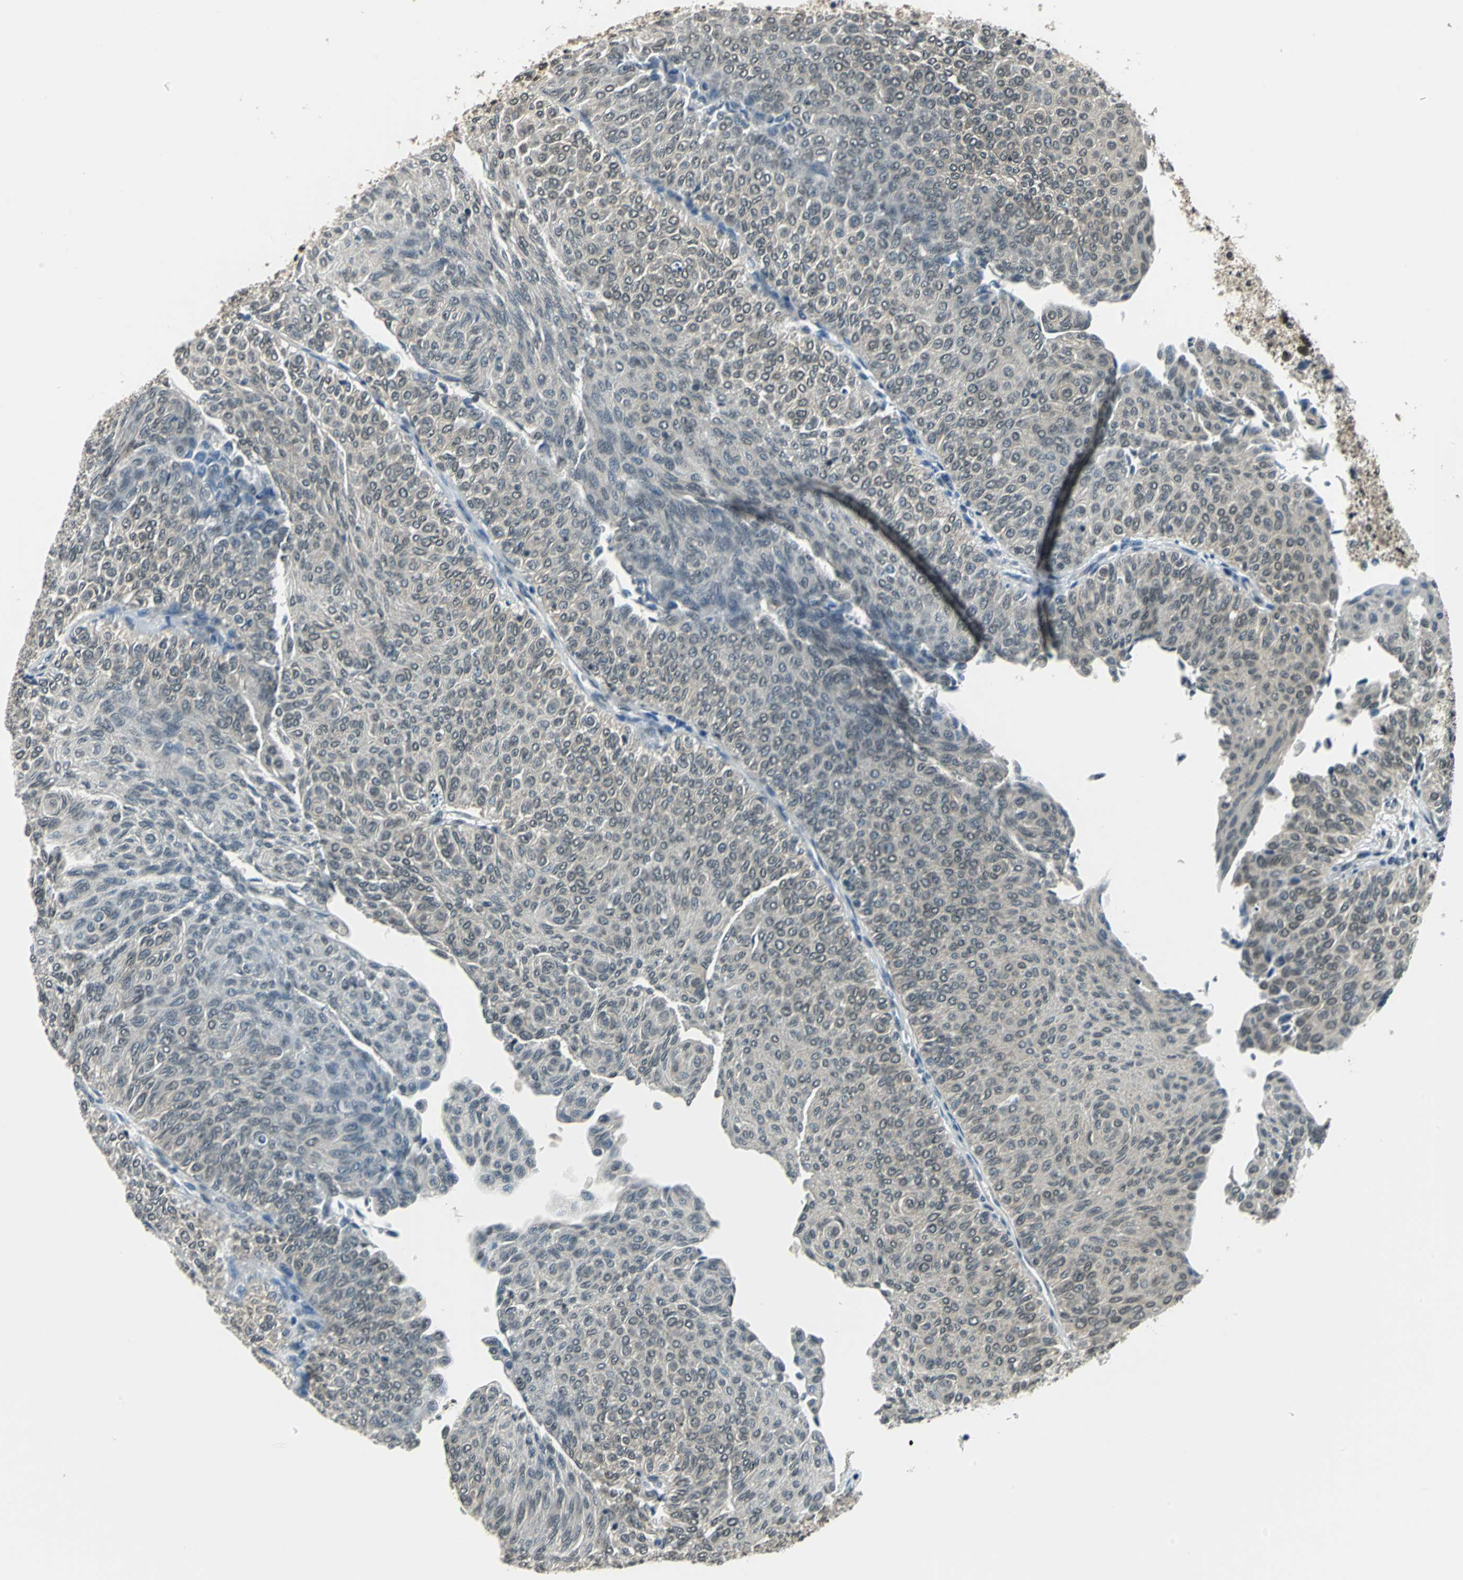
{"staining": {"intensity": "moderate", "quantity": ">75%", "location": "cytoplasmic/membranous,nuclear"}, "tissue": "urothelial cancer", "cell_type": "Tumor cells", "image_type": "cancer", "snomed": [{"axis": "morphology", "description": "Urothelial carcinoma, Low grade"}, {"axis": "topography", "description": "Urinary bladder"}], "caption": "The immunohistochemical stain highlights moderate cytoplasmic/membranous and nuclear staining in tumor cells of low-grade urothelial carcinoma tissue. The staining was performed using DAB (3,3'-diaminobenzidine), with brown indicating positive protein expression. Nuclei are stained blue with hematoxylin.", "gene": "RBM14", "patient": {"sex": "male", "age": 78}}